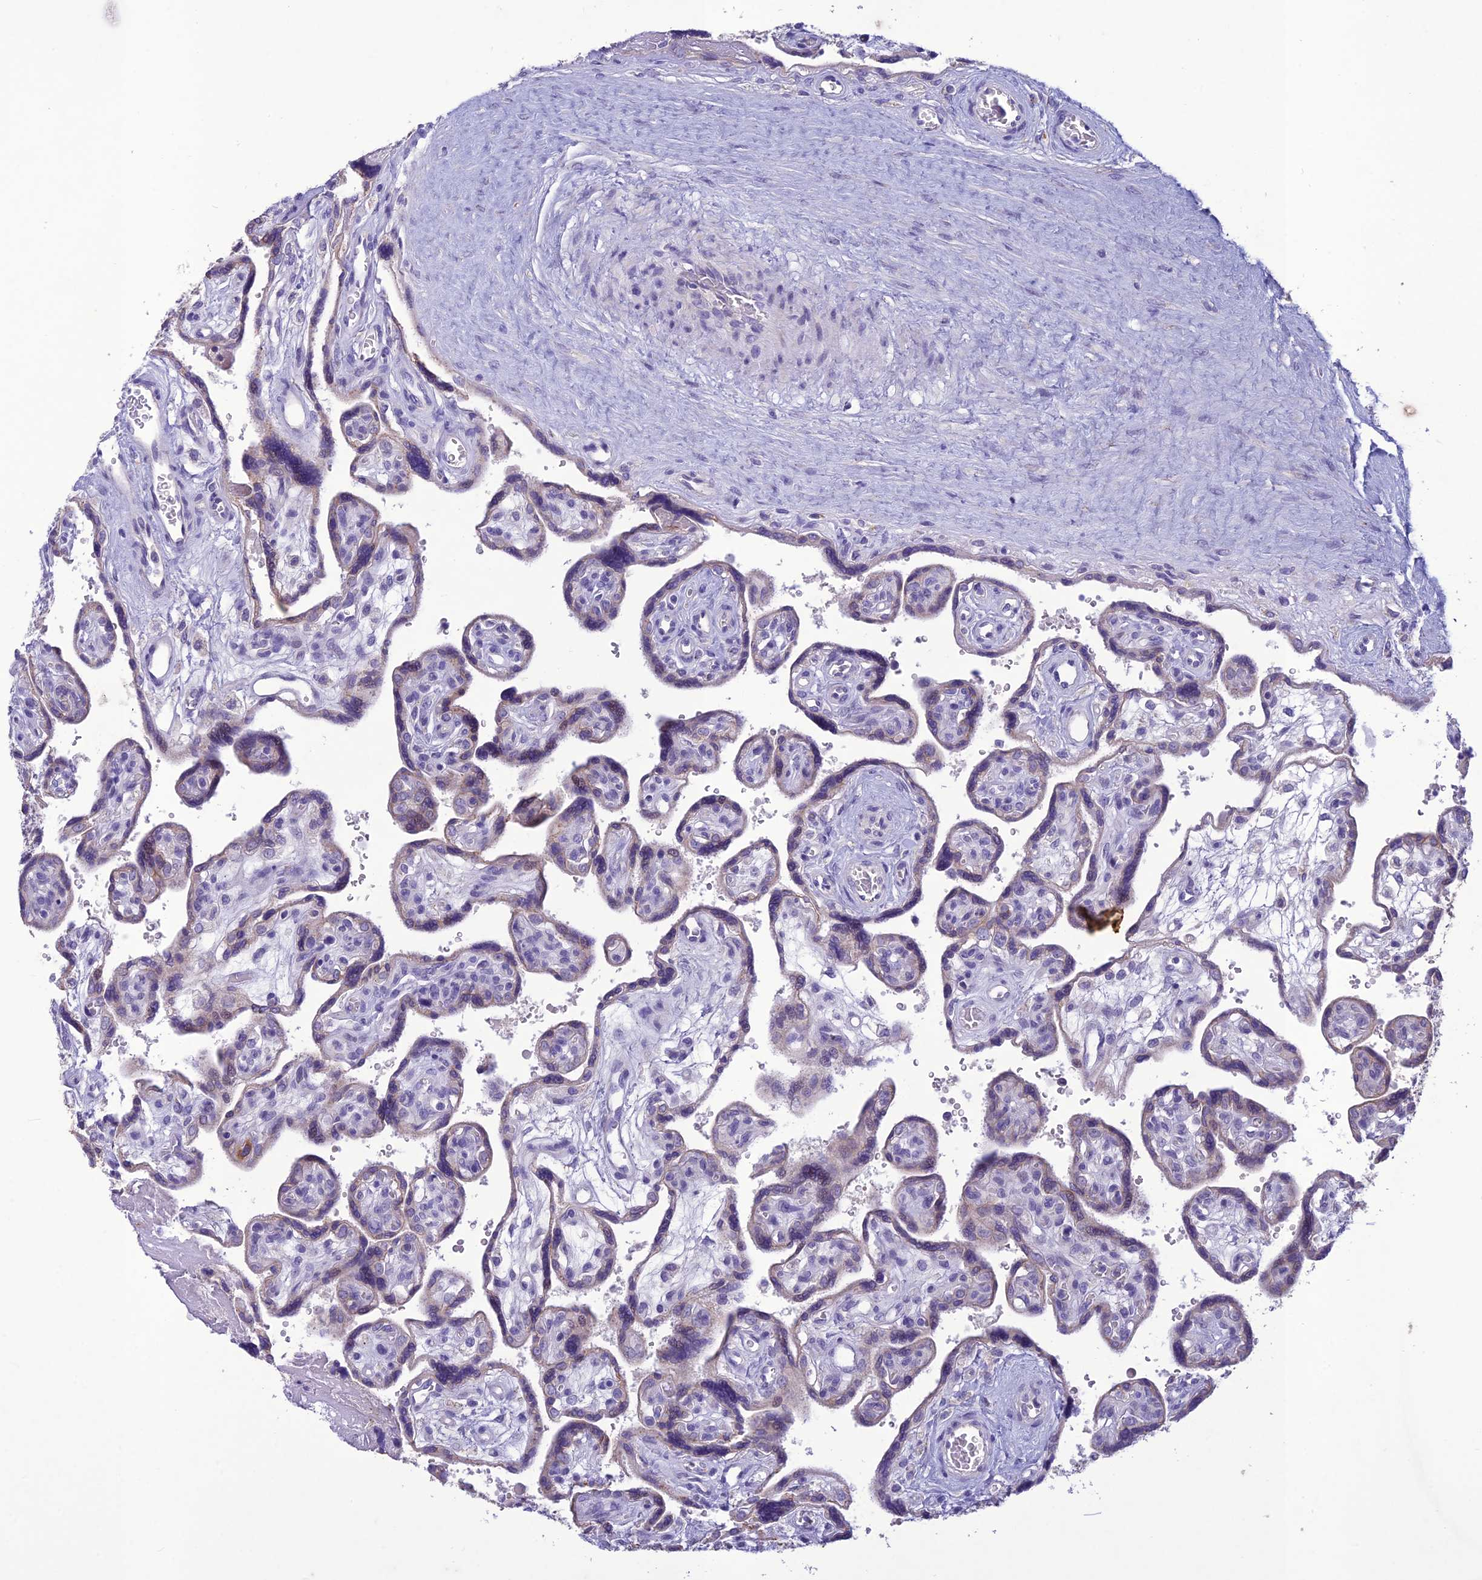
{"staining": {"intensity": "negative", "quantity": "none", "location": "none"}, "tissue": "placenta", "cell_type": "Trophoblastic cells", "image_type": "normal", "snomed": [{"axis": "morphology", "description": "Normal tissue, NOS"}, {"axis": "topography", "description": "Placenta"}], "caption": "Immunohistochemistry (IHC) image of benign placenta: placenta stained with DAB (3,3'-diaminobenzidine) demonstrates no significant protein expression in trophoblastic cells. (Stains: DAB IHC with hematoxylin counter stain, Microscopy: brightfield microscopy at high magnification).", "gene": "IFT172", "patient": {"sex": "female", "age": 39}}